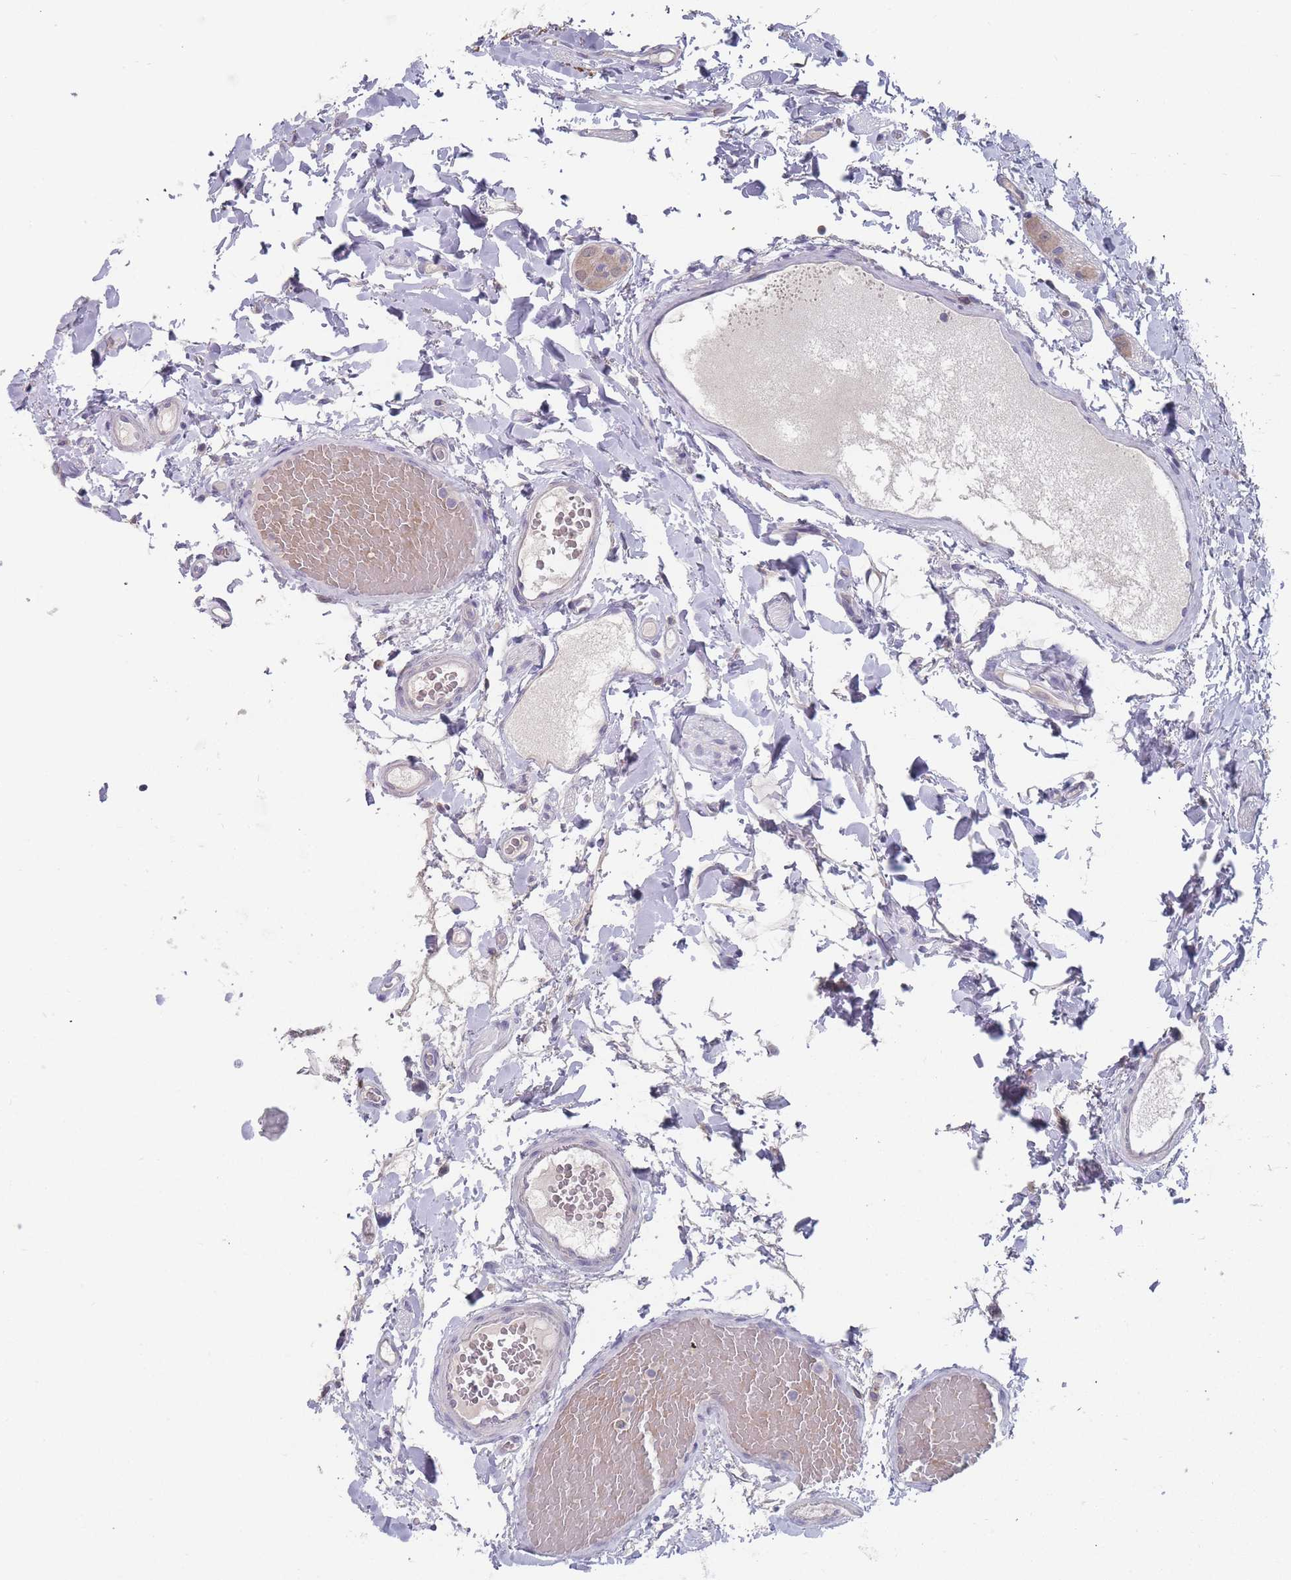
{"staining": {"intensity": "weak", "quantity": "25%-75%", "location": "cytoplasmic/membranous"}, "tissue": "colon", "cell_type": "Endothelial cells", "image_type": "normal", "snomed": [{"axis": "morphology", "description": "Normal tissue, NOS"}, {"axis": "topography", "description": "Colon"}], "caption": "Endothelial cells show weak cytoplasmic/membranous expression in about 25%-75% of cells in unremarkable colon.", "gene": "PEX7", "patient": {"sex": "male", "age": 84}}